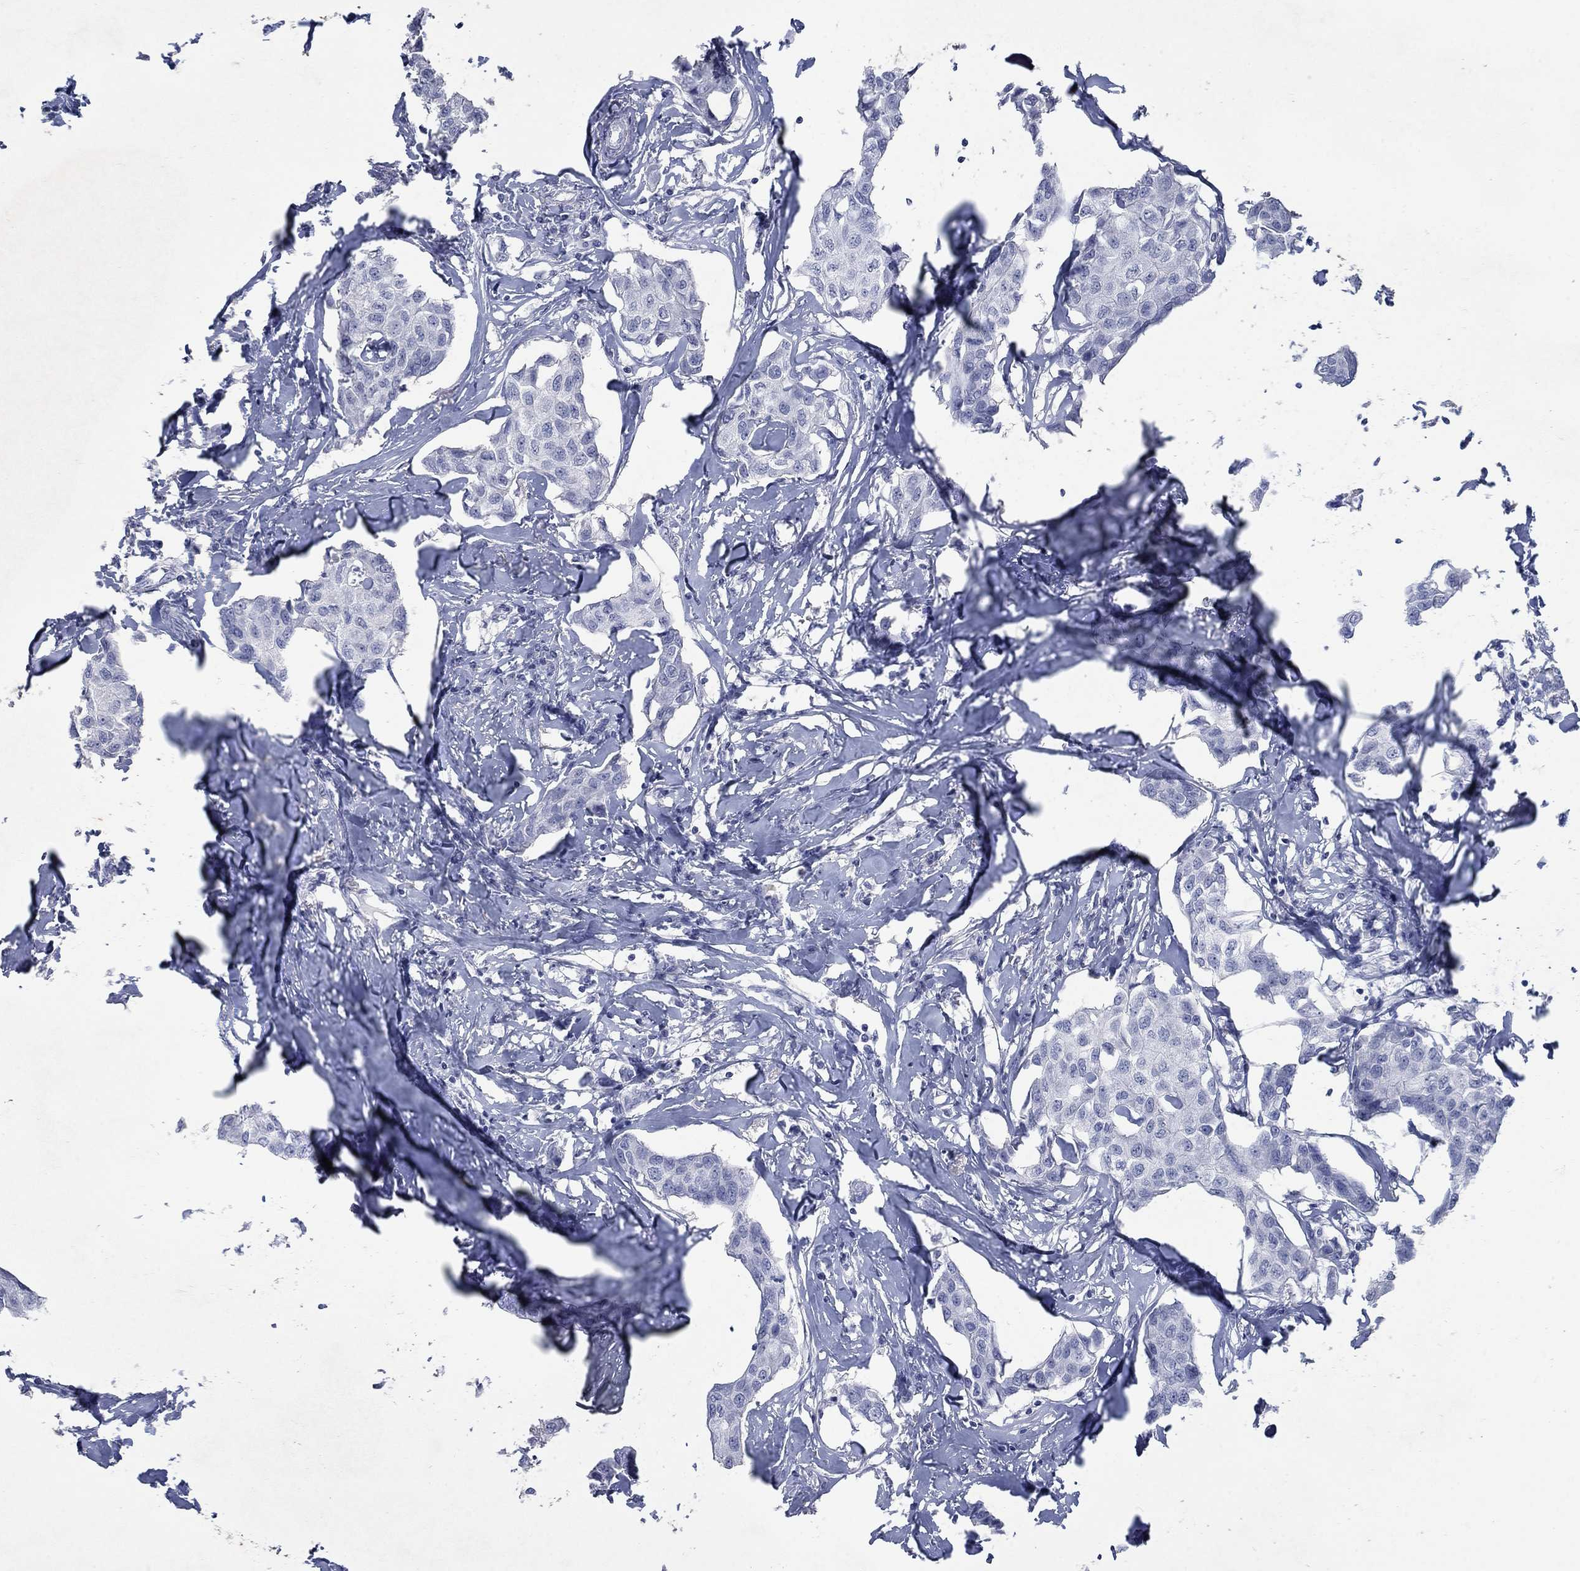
{"staining": {"intensity": "negative", "quantity": "none", "location": "none"}, "tissue": "breast cancer", "cell_type": "Tumor cells", "image_type": "cancer", "snomed": [{"axis": "morphology", "description": "Duct carcinoma"}, {"axis": "topography", "description": "Breast"}], "caption": "A histopathology image of human breast cancer is negative for staining in tumor cells.", "gene": "RFTN2", "patient": {"sex": "female", "age": 80}}